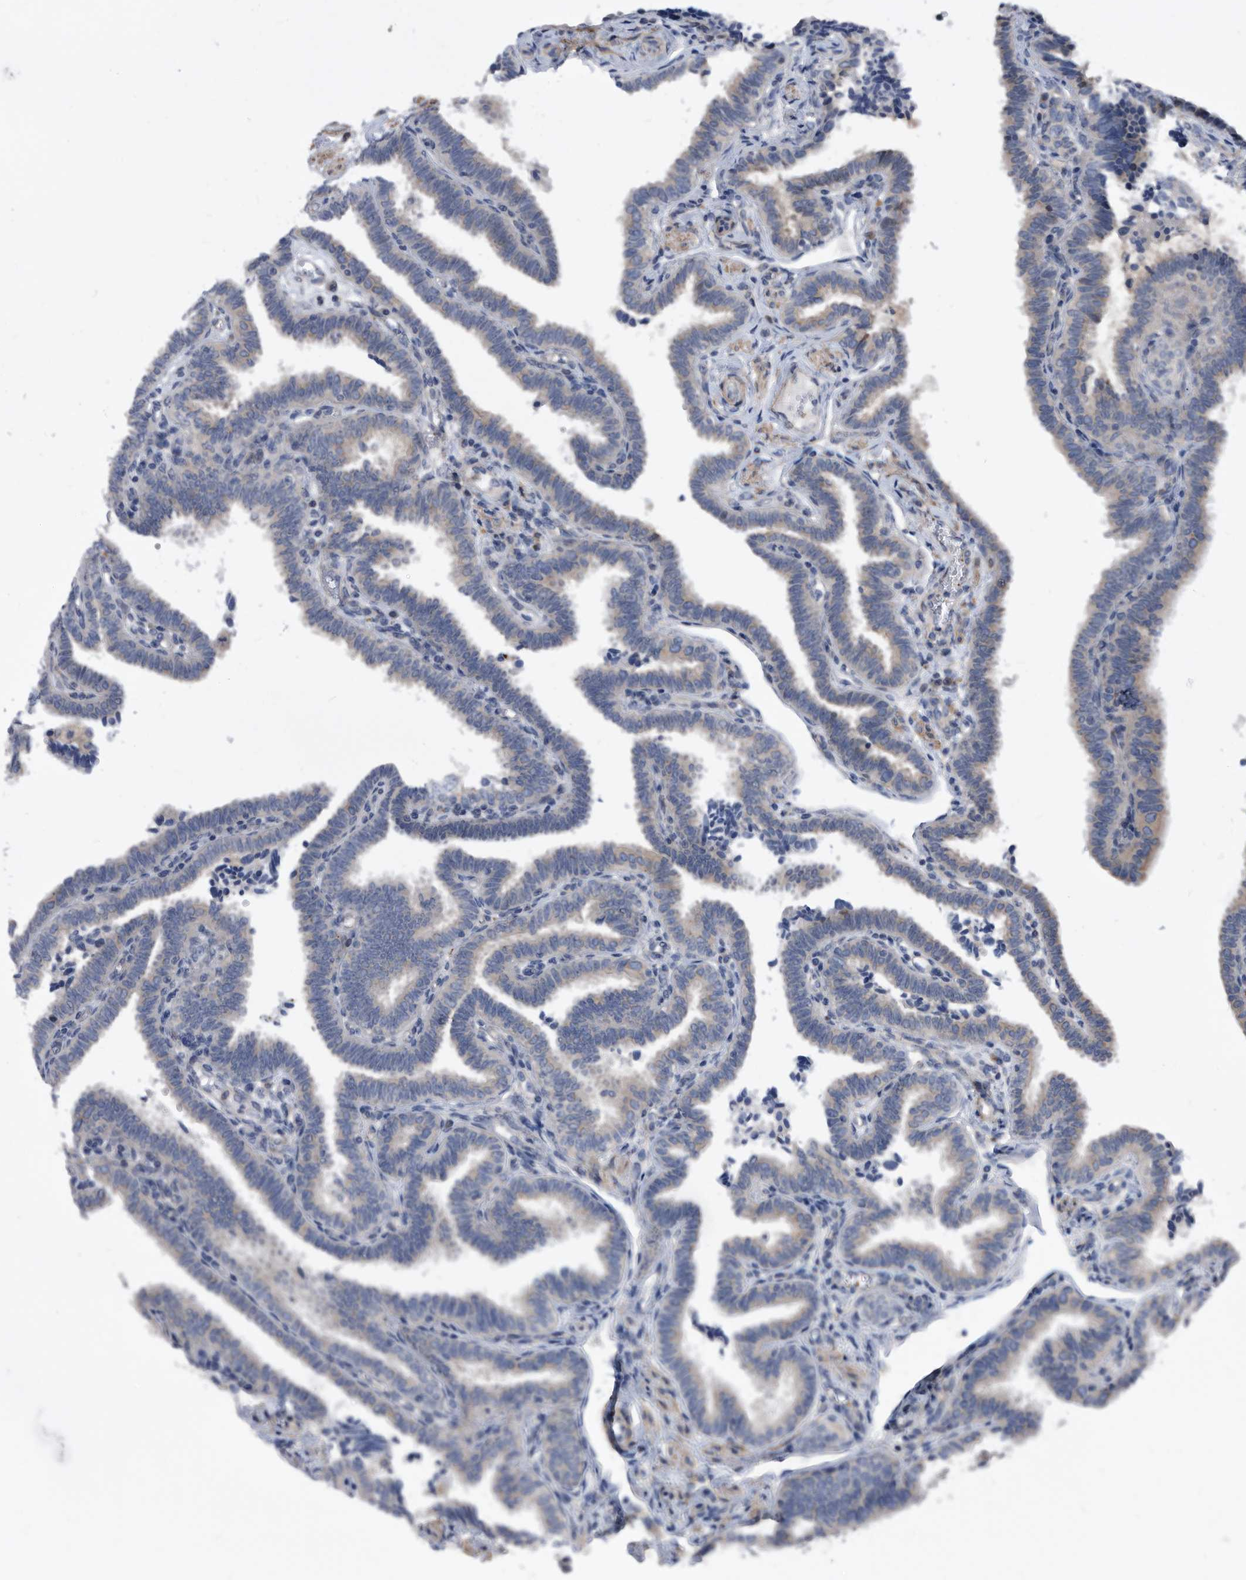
{"staining": {"intensity": "moderate", "quantity": "25%-75%", "location": "cytoplasmic/membranous"}, "tissue": "fallopian tube", "cell_type": "Glandular cells", "image_type": "normal", "snomed": [{"axis": "morphology", "description": "Normal tissue, NOS"}, {"axis": "topography", "description": "Fallopian tube"}], "caption": "Glandular cells exhibit medium levels of moderate cytoplasmic/membranous expression in approximately 25%-75% of cells in benign fallopian tube. Nuclei are stained in blue.", "gene": "BAIAP3", "patient": {"sex": "female", "age": 39}}